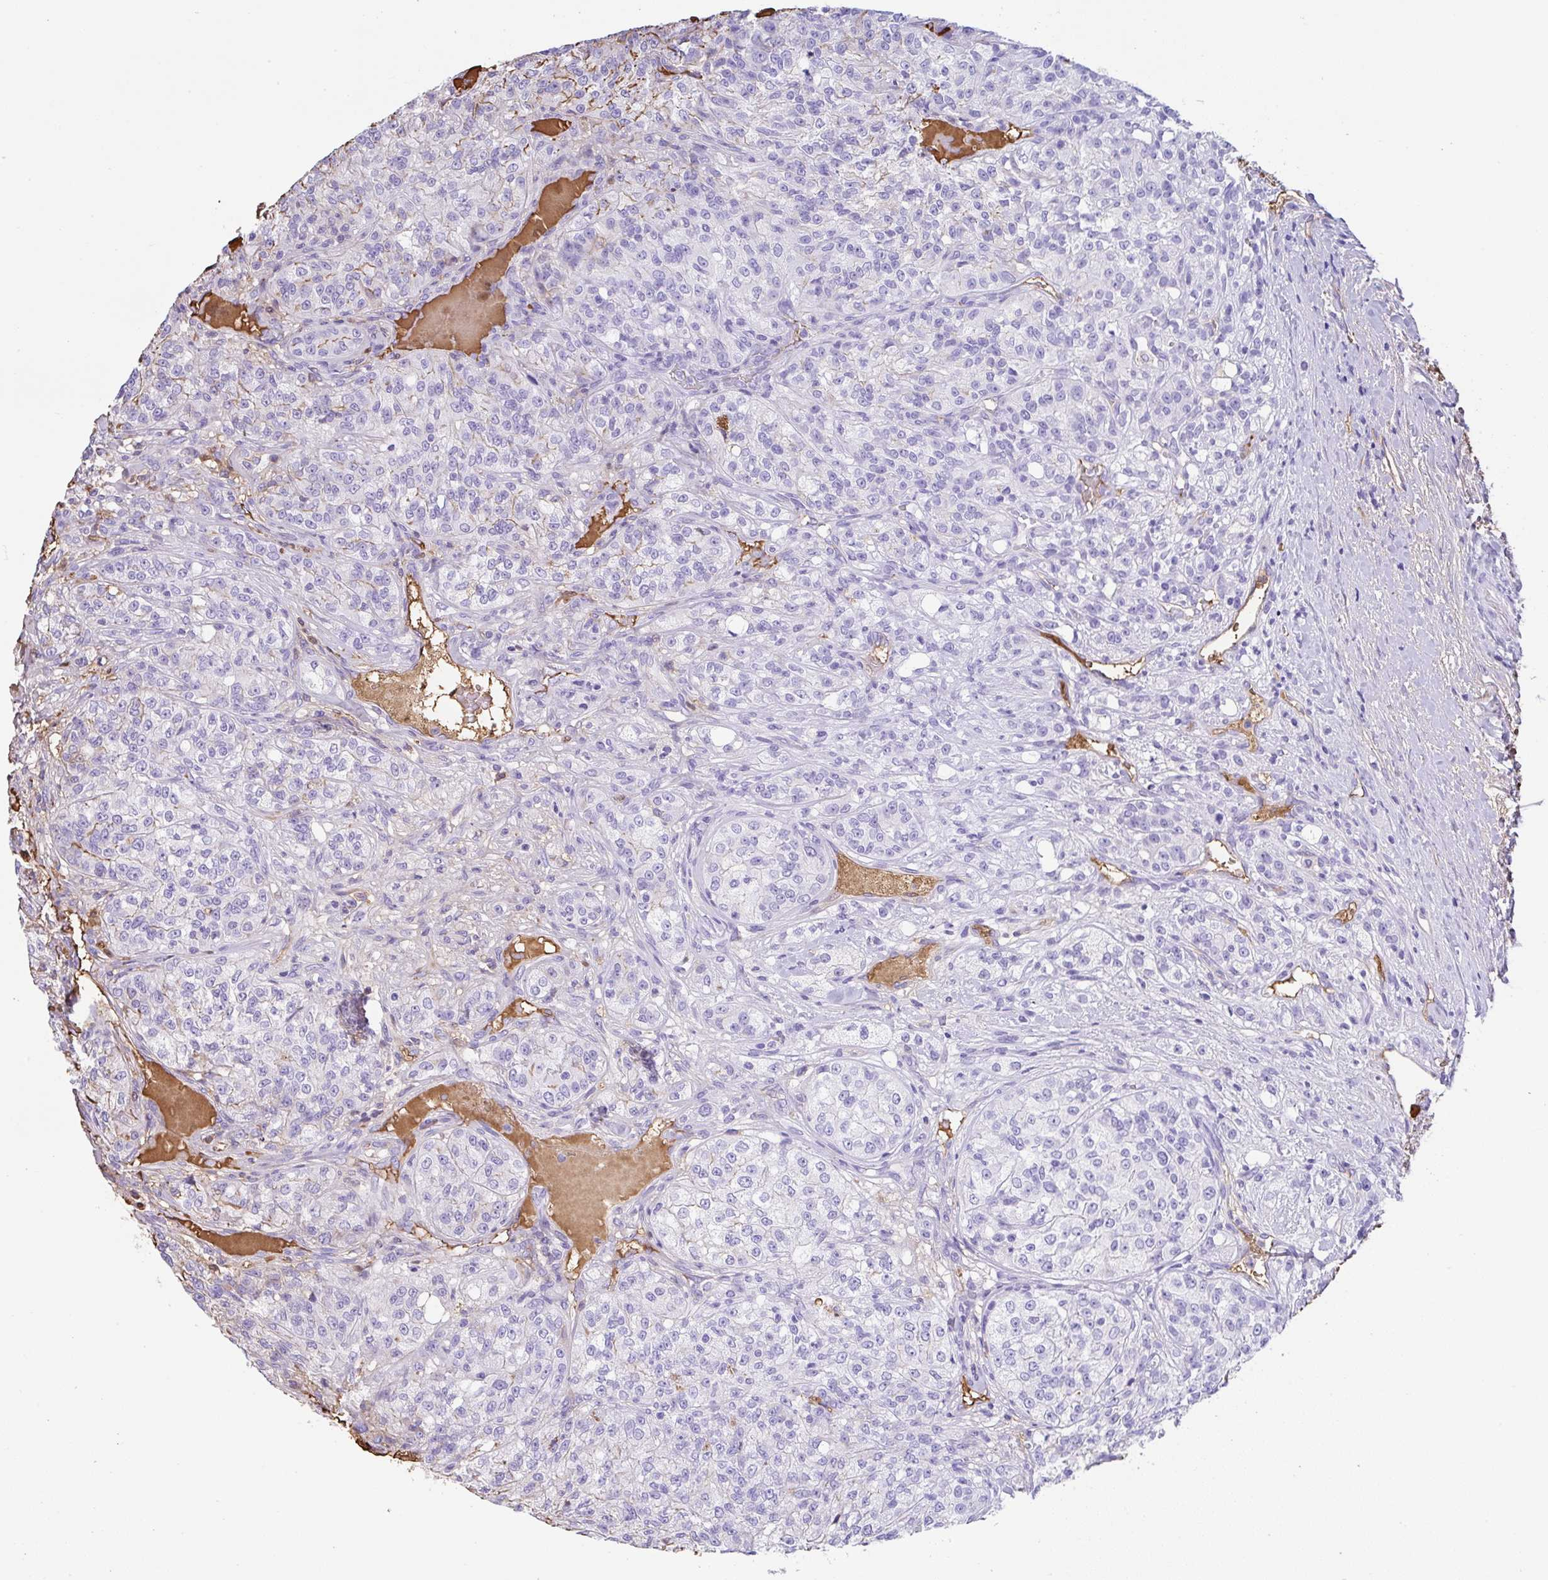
{"staining": {"intensity": "negative", "quantity": "none", "location": "none"}, "tissue": "renal cancer", "cell_type": "Tumor cells", "image_type": "cancer", "snomed": [{"axis": "morphology", "description": "Adenocarcinoma, NOS"}, {"axis": "topography", "description": "Kidney"}], "caption": "High power microscopy histopathology image of an immunohistochemistry micrograph of renal adenocarcinoma, revealing no significant expression in tumor cells.", "gene": "HOXC12", "patient": {"sex": "female", "age": 63}}